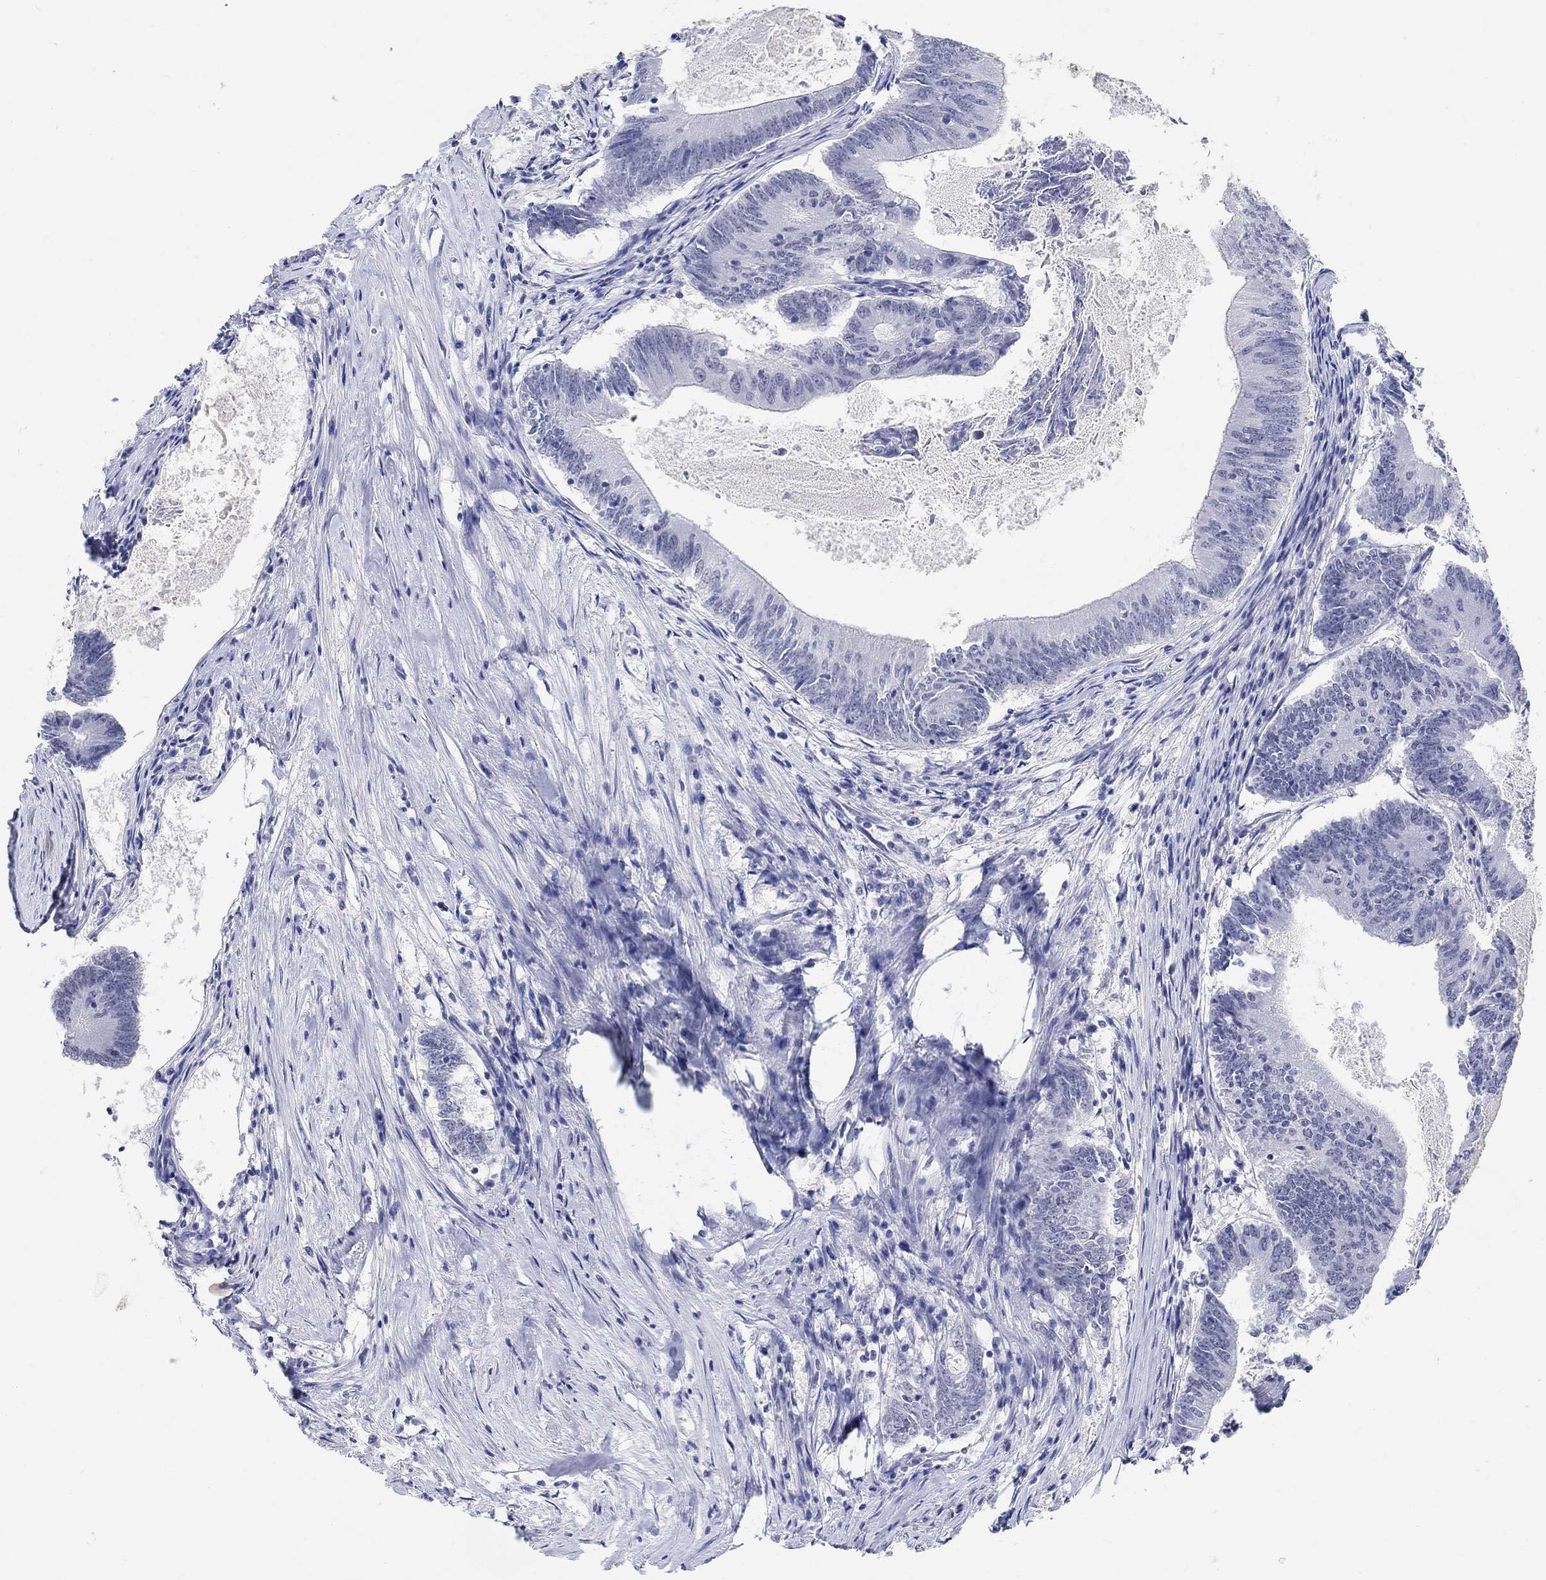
{"staining": {"intensity": "negative", "quantity": "none", "location": "none"}, "tissue": "colorectal cancer", "cell_type": "Tumor cells", "image_type": "cancer", "snomed": [{"axis": "morphology", "description": "Adenocarcinoma, NOS"}, {"axis": "topography", "description": "Colon"}], "caption": "There is no significant expression in tumor cells of colorectal adenocarcinoma.", "gene": "ANKS1B", "patient": {"sex": "female", "age": 70}}